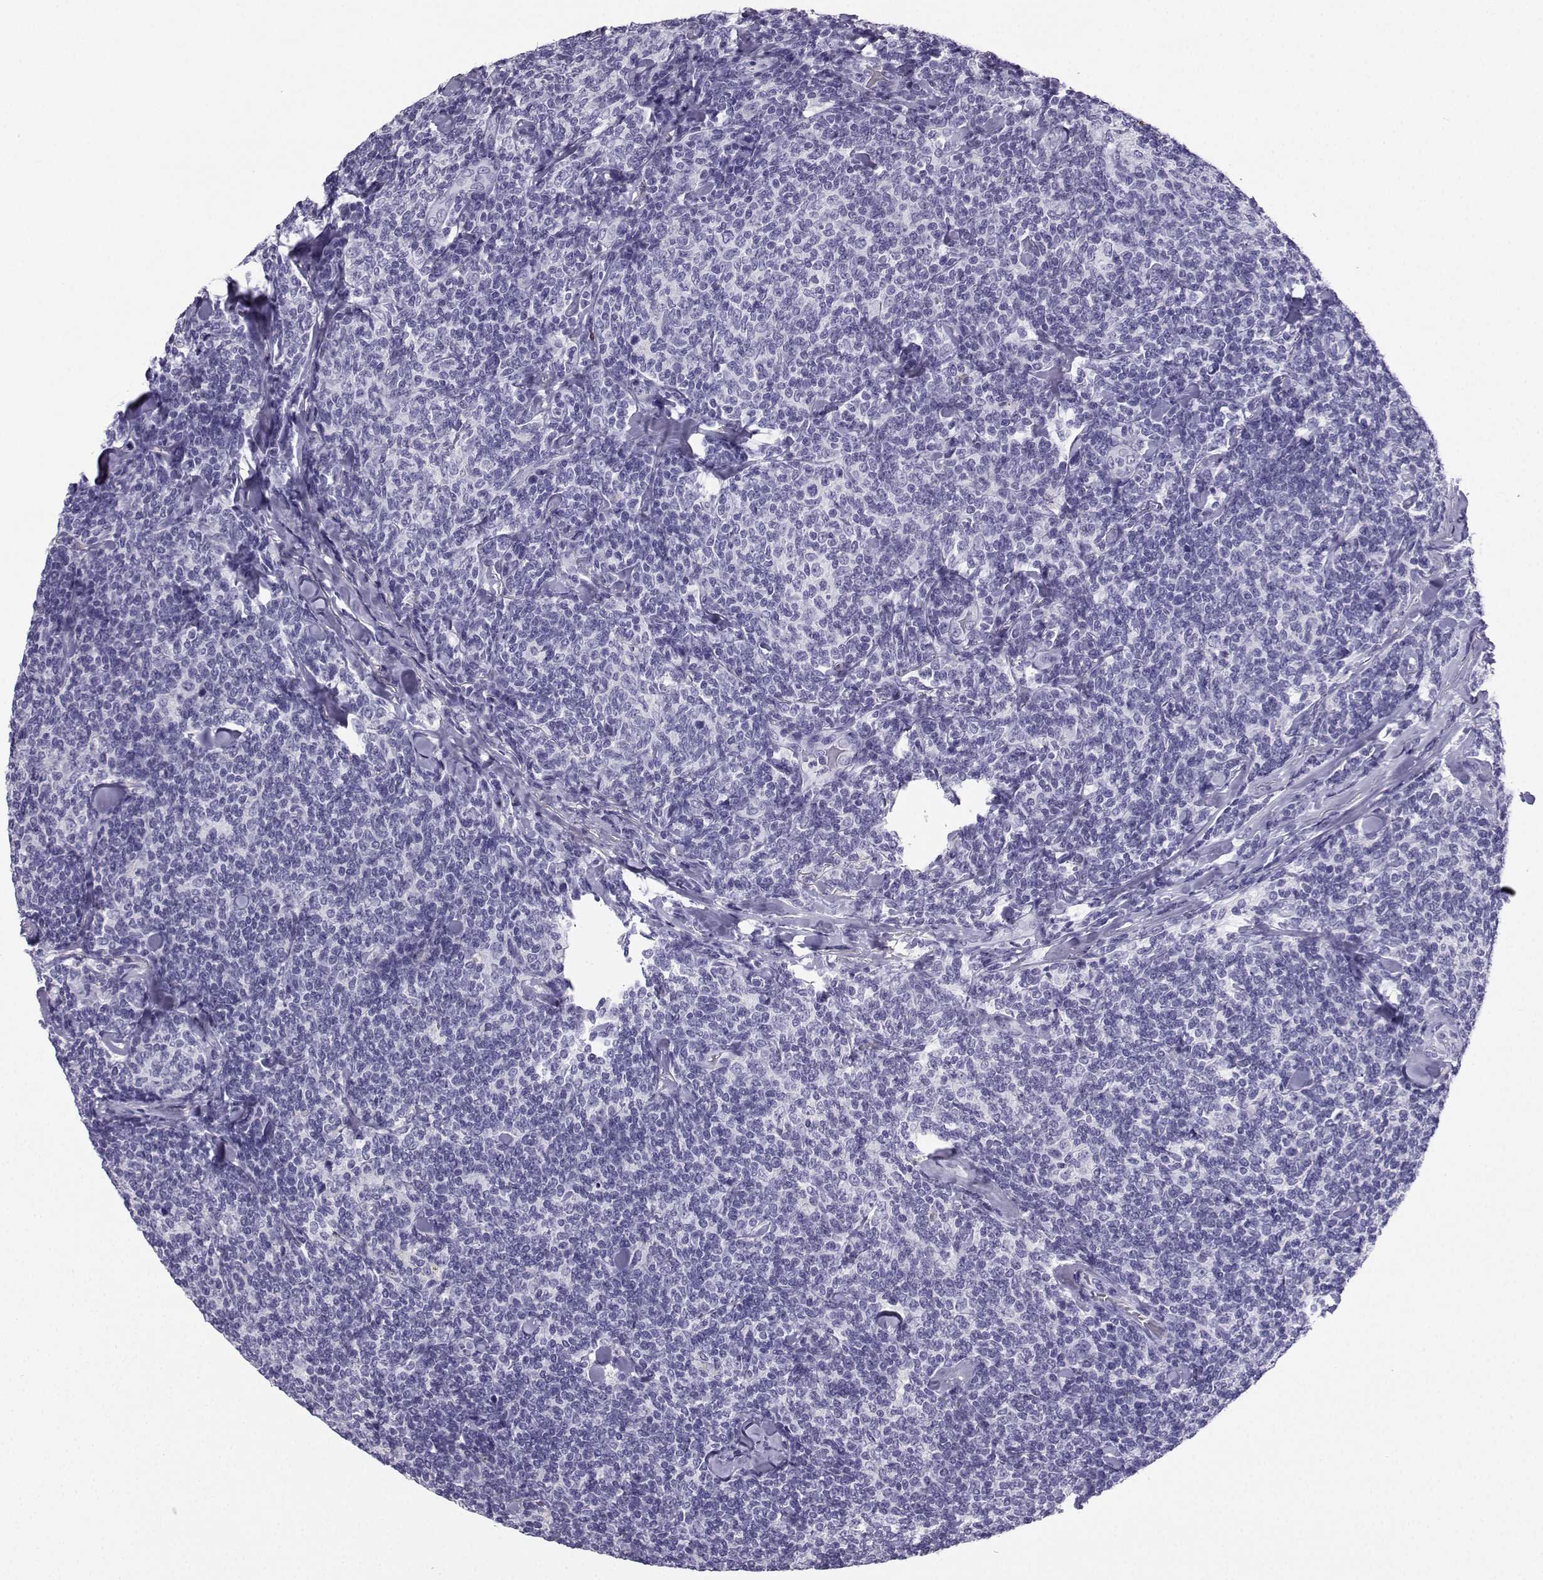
{"staining": {"intensity": "negative", "quantity": "none", "location": "none"}, "tissue": "lymphoma", "cell_type": "Tumor cells", "image_type": "cancer", "snomed": [{"axis": "morphology", "description": "Malignant lymphoma, non-Hodgkin's type, Low grade"}, {"axis": "topography", "description": "Lymph node"}], "caption": "IHC of malignant lymphoma, non-Hodgkin's type (low-grade) exhibits no staining in tumor cells.", "gene": "SLC18A2", "patient": {"sex": "female", "age": 56}}